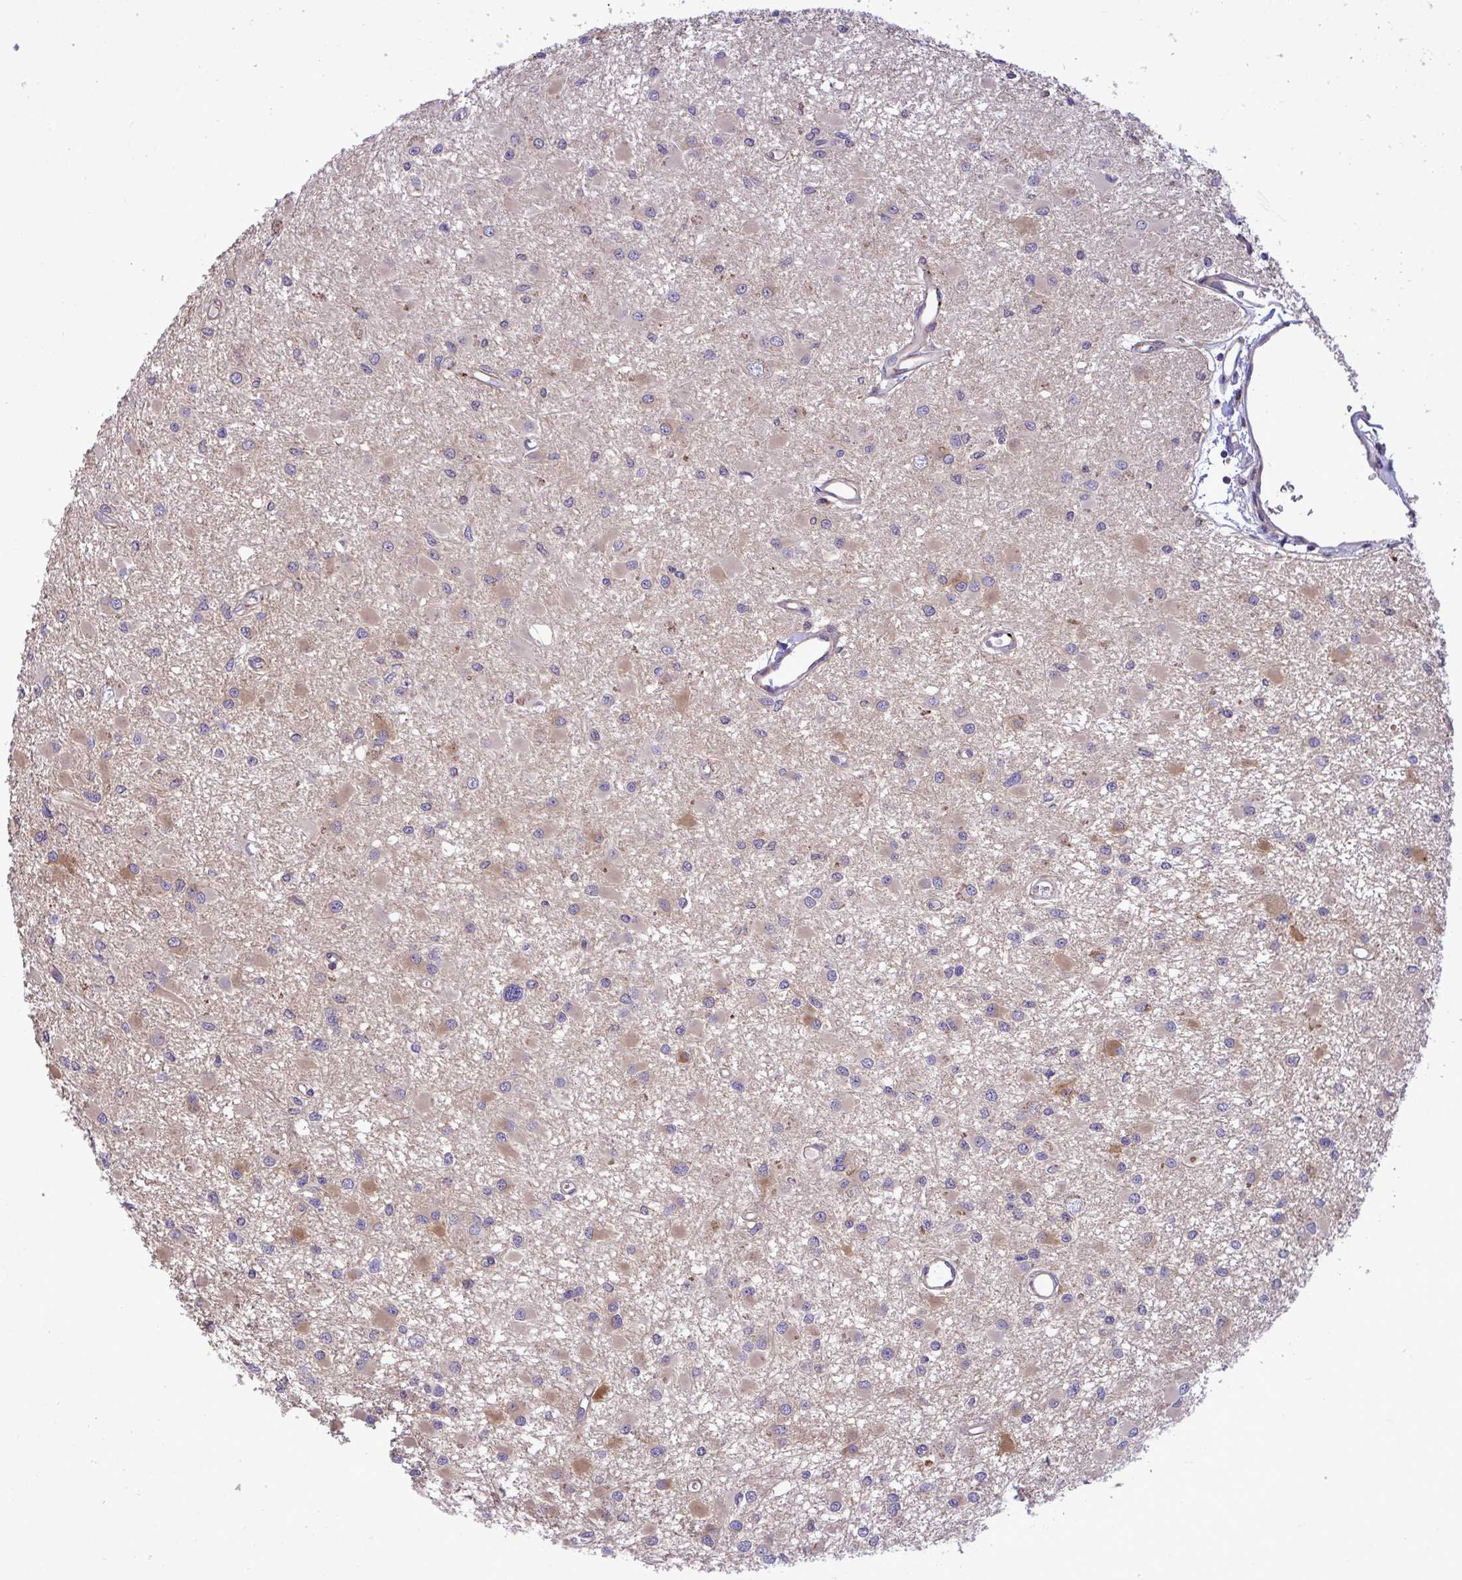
{"staining": {"intensity": "weak", "quantity": "<25%", "location": "cytoplasmic/membranous"}, "tissue": "glioma", "cell_type": "Tumor cells", "image_type": "cancer", "snomed": [{"axis": "morphology", "description": "Glioma, malignant, High grade"}, {"axis": "topography", "description": "Brain"}], "caption": "High power microscopy photomicrograph of an immunohistochemistry (IHC) histopathology image of glioma, revealing no significant expression in tumor cells.", "gene": "GRB14", "patient": {"sex": "male", "age": 54}}